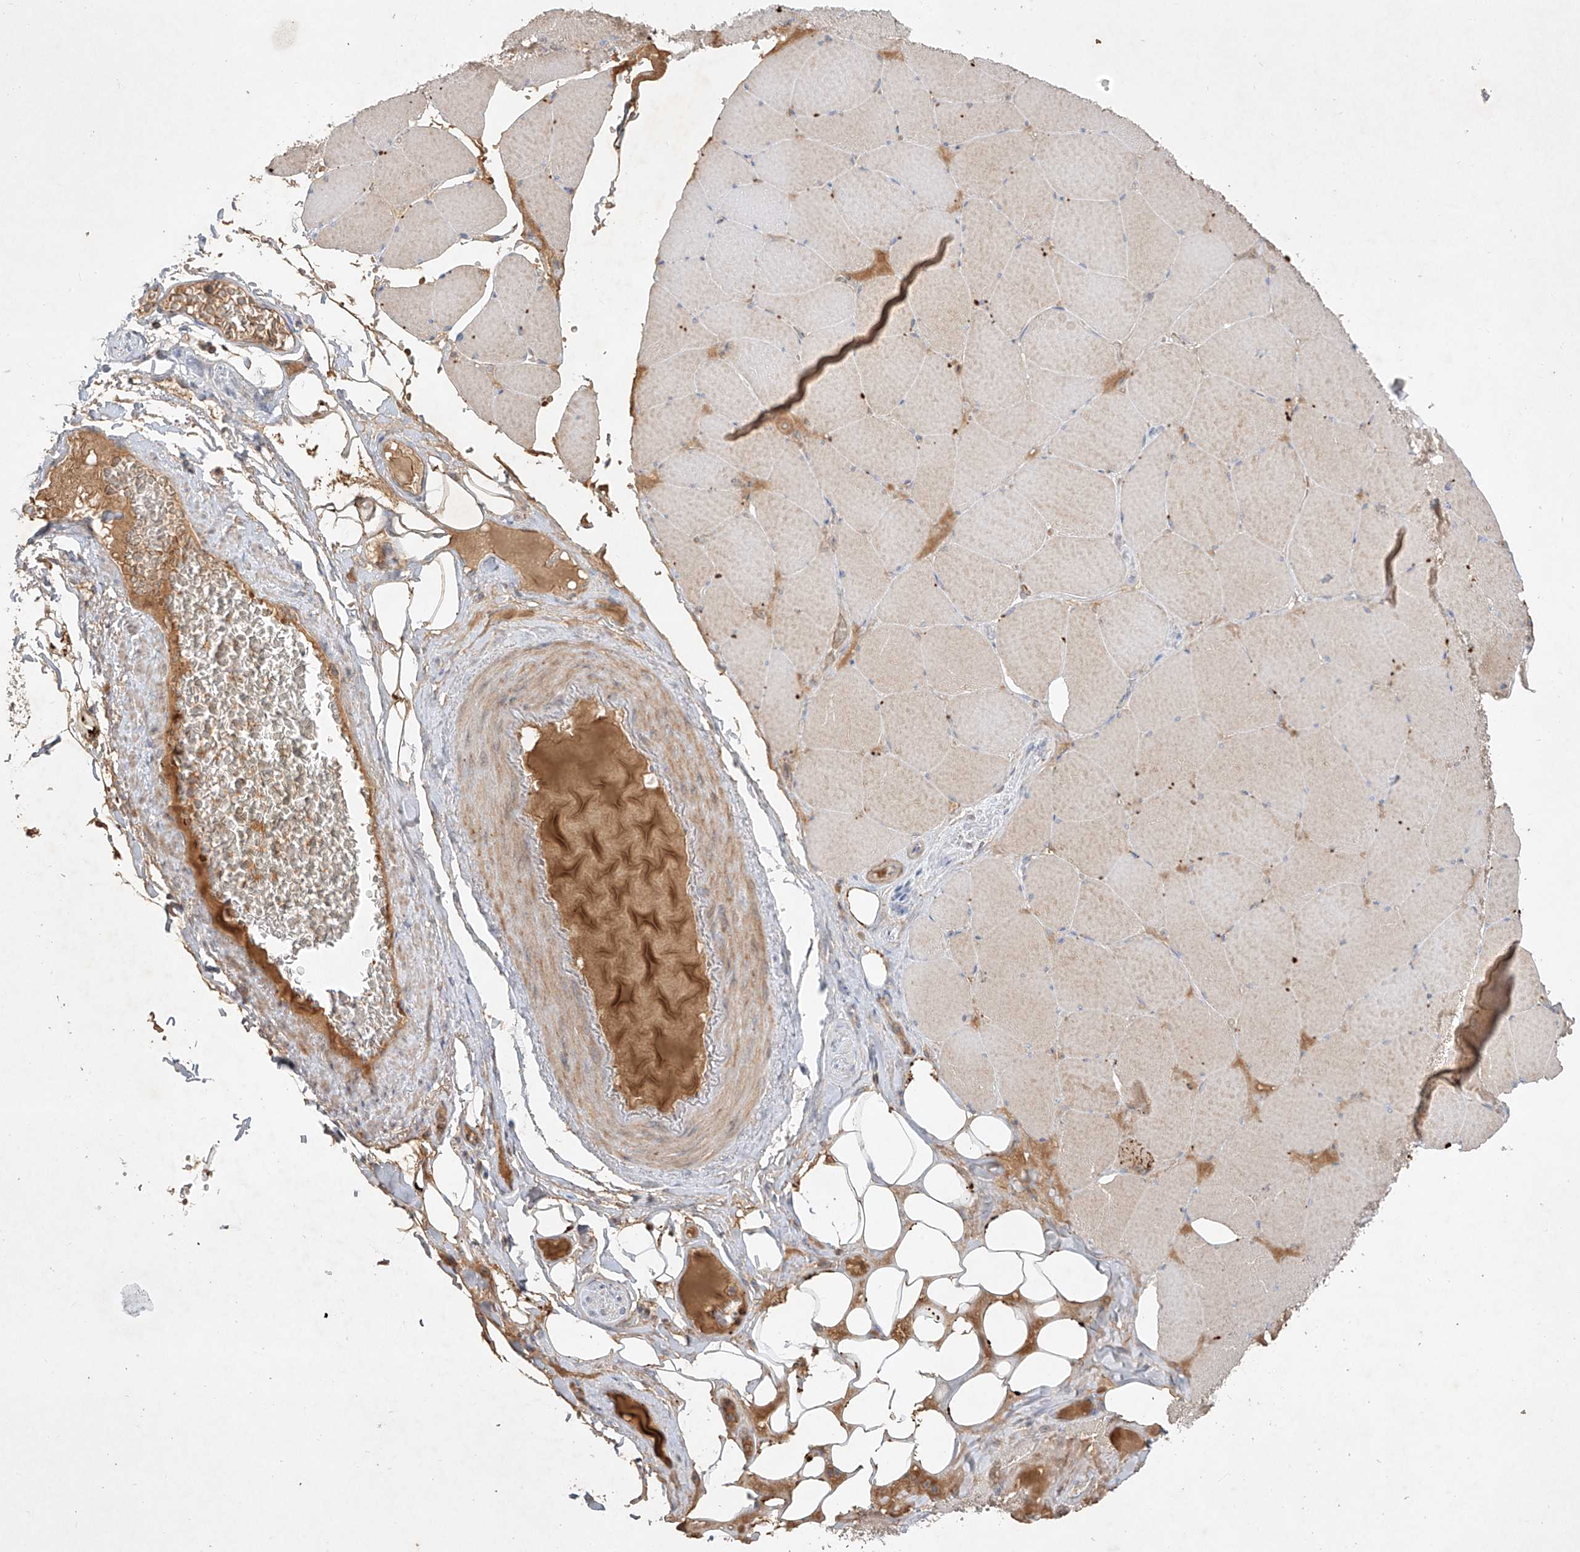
{"staining": {"intensity": "moderate", "quantity": "25%-75%", "location": "cytoplasmic/membranous"}, "tissue": "skeletal muscle", "cell_type": "Myocytes", "image_type": "normal", "snomed": [{"axis": "morphology", "description": "Normal tissue, NOS"}, {"axis": "topography", "description": "Skeletal muscle"}, {"axis": "topography", "description": "Head-Neck"}], "caption": "Unremarkable skeletal muscle was stained to show a protein in brown. There is medium levels of moderate cytoplasmic/membranous expression in approximately 25%-75% of myocytes. Nuclei are stained in blue.", "gene": "KPNA7", "patient": {"sex": "male", "age": 66}}